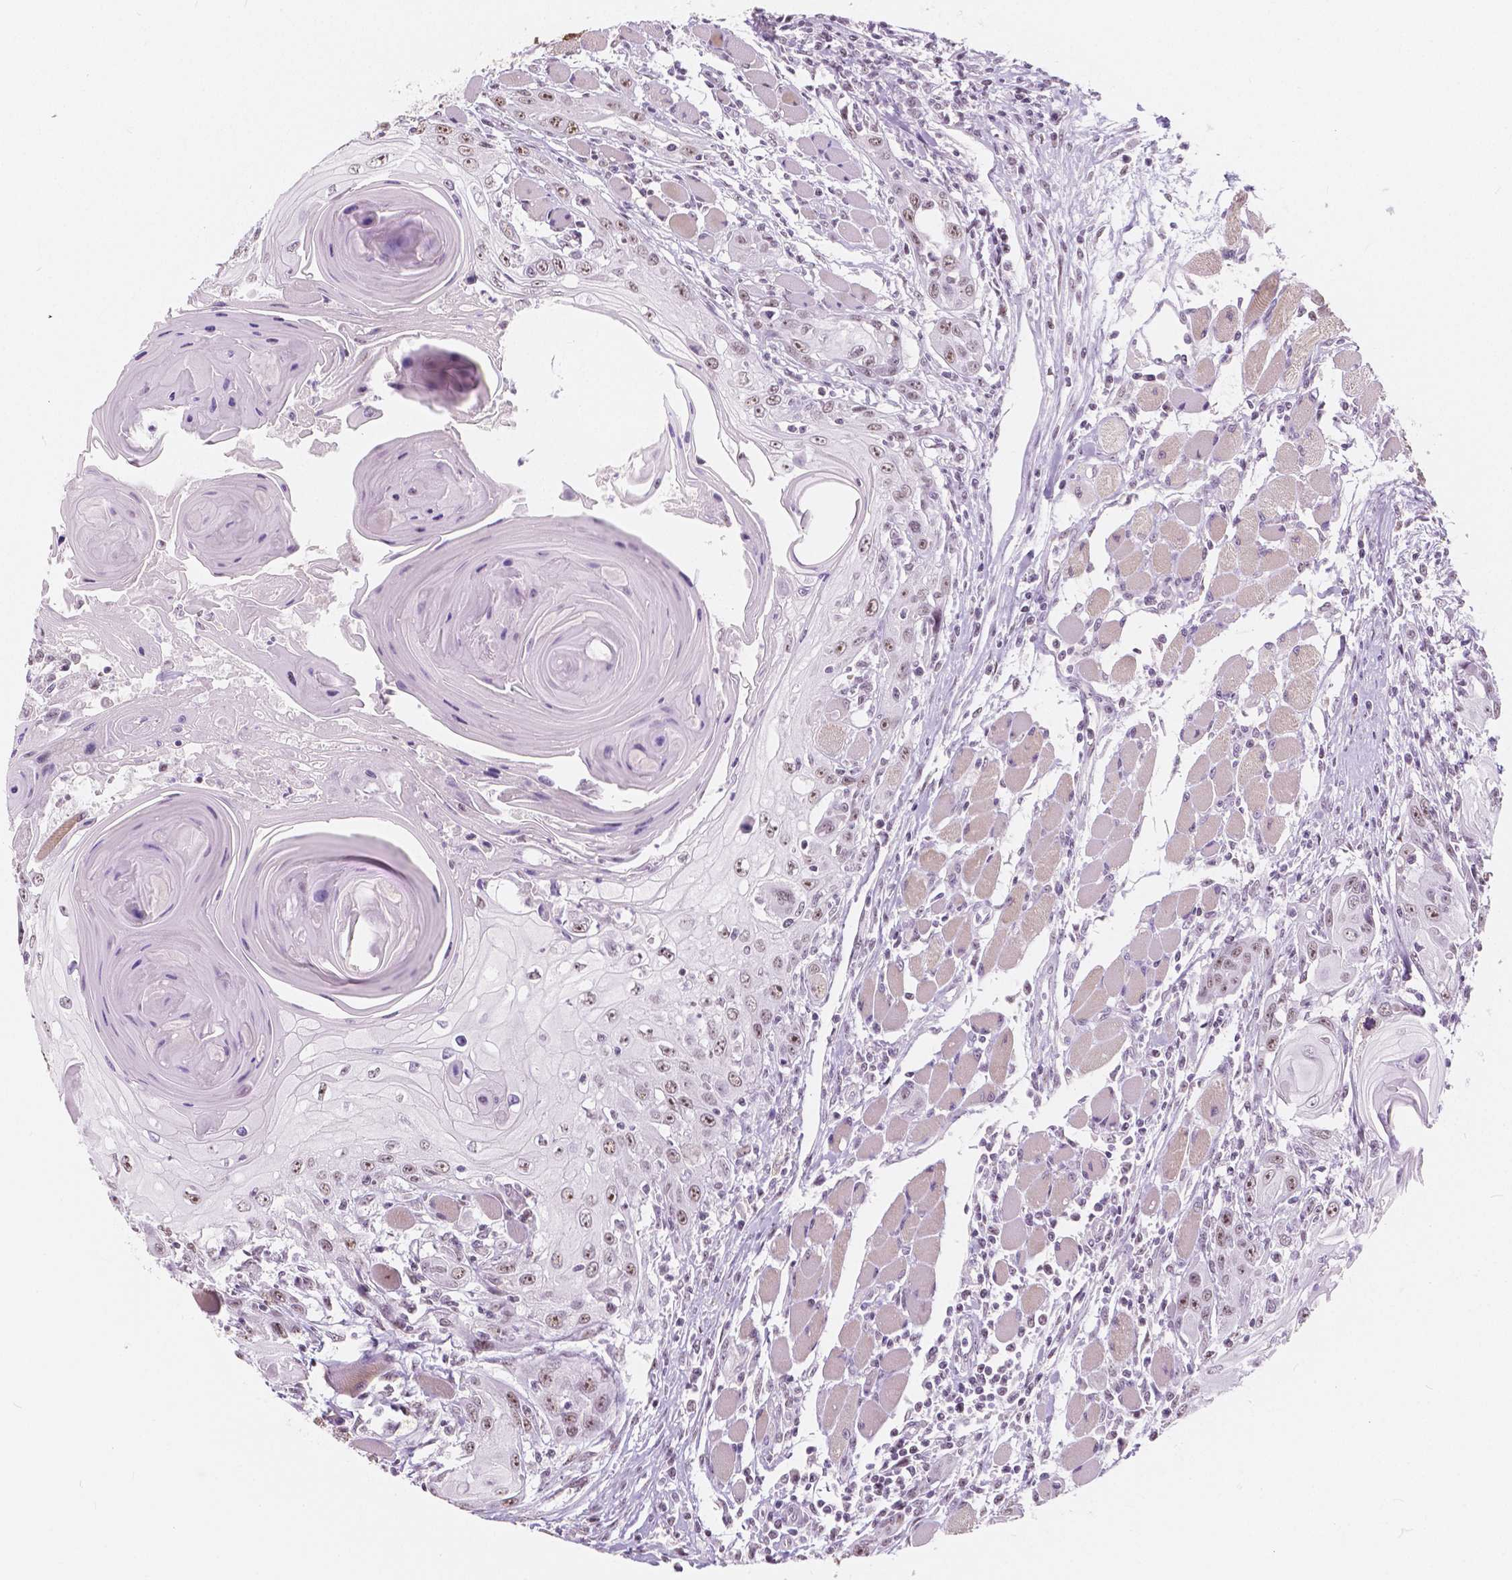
{"staining": {"intensity": "moderate", "quantity": "25%-75%", "location": "nuclear"}, "tissue": "head and neck cancer", "cell_type": "Tumor cells", "image_type": "cancer", "snomed": [{"axis": "morphology", "description": "Squamous cell carcinoma, NOS"}, {"axis": "topography", "description": "Head-Neck"}], "caption": "Immunohistochemical staining of human head and neck cancer shows medium levels of moderate nuclear positivity in about 25%-75% of tumor cells. (IHC, brightfield microscopy, high magnification).", "gene": "NOLC1", "patient": {"sex": "female", "age": 80}}